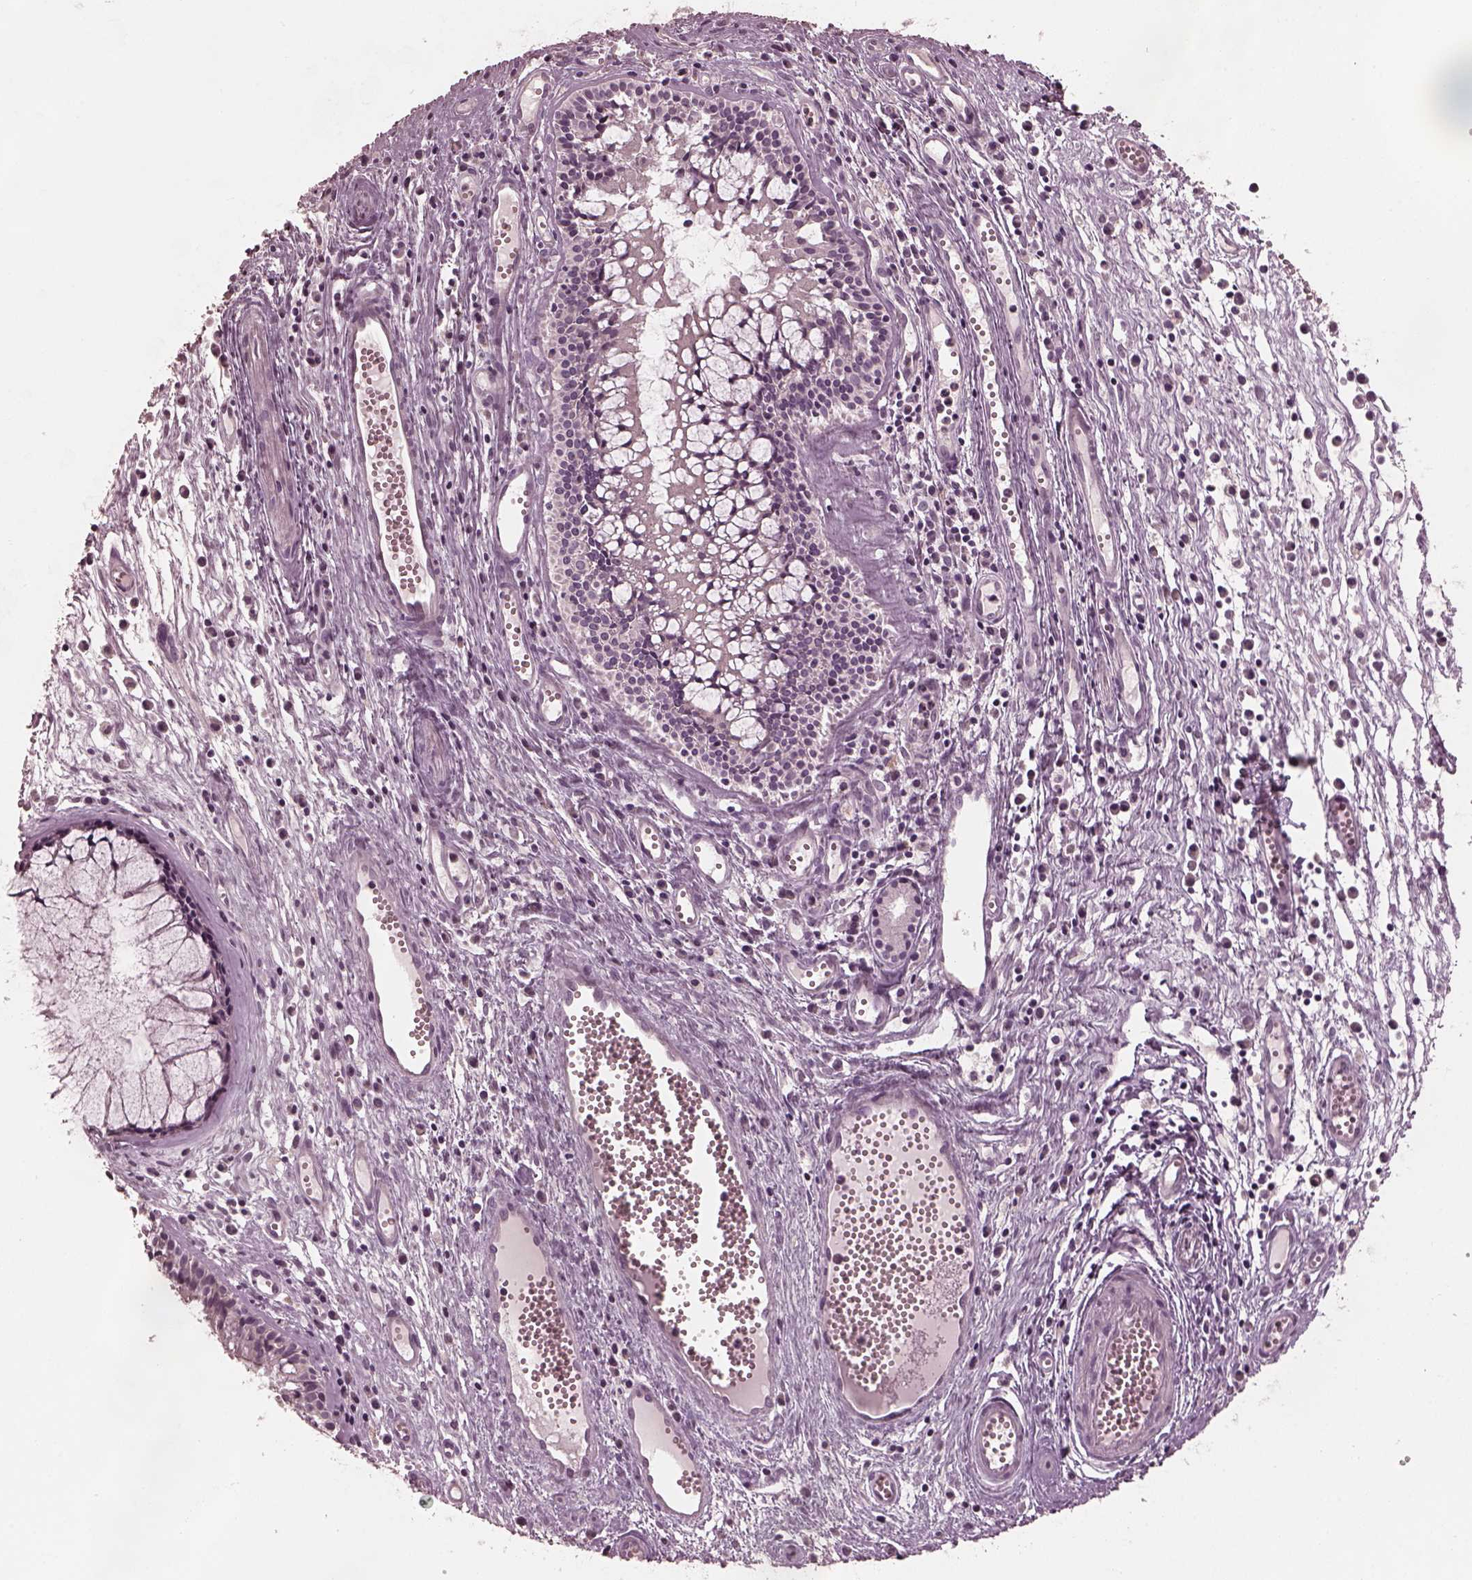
{"staining": {"intensity": "negative", "quantity": "none", "location": "none"}, "tissue": "nasopharynx", "cell_type": "Respiratory epithelial cells", "image_type": "normal", "snomed": [{"axis": "morphology", "description": "Normal tissue, NOS"}, {"axis": "topography", "description": "Nasopharynx"}], "caption": "Unremarkable nasopharynx was stained to show a protein in brown. There is no significant staining in respiratory epithelial cells. (DAB (3,3'-diaminobenzidine) immunohistochemistry (IHC) with hematoxylin counter stain).", "gene": "RCVRN", "patient": {"sex": "male", "age": 31}}